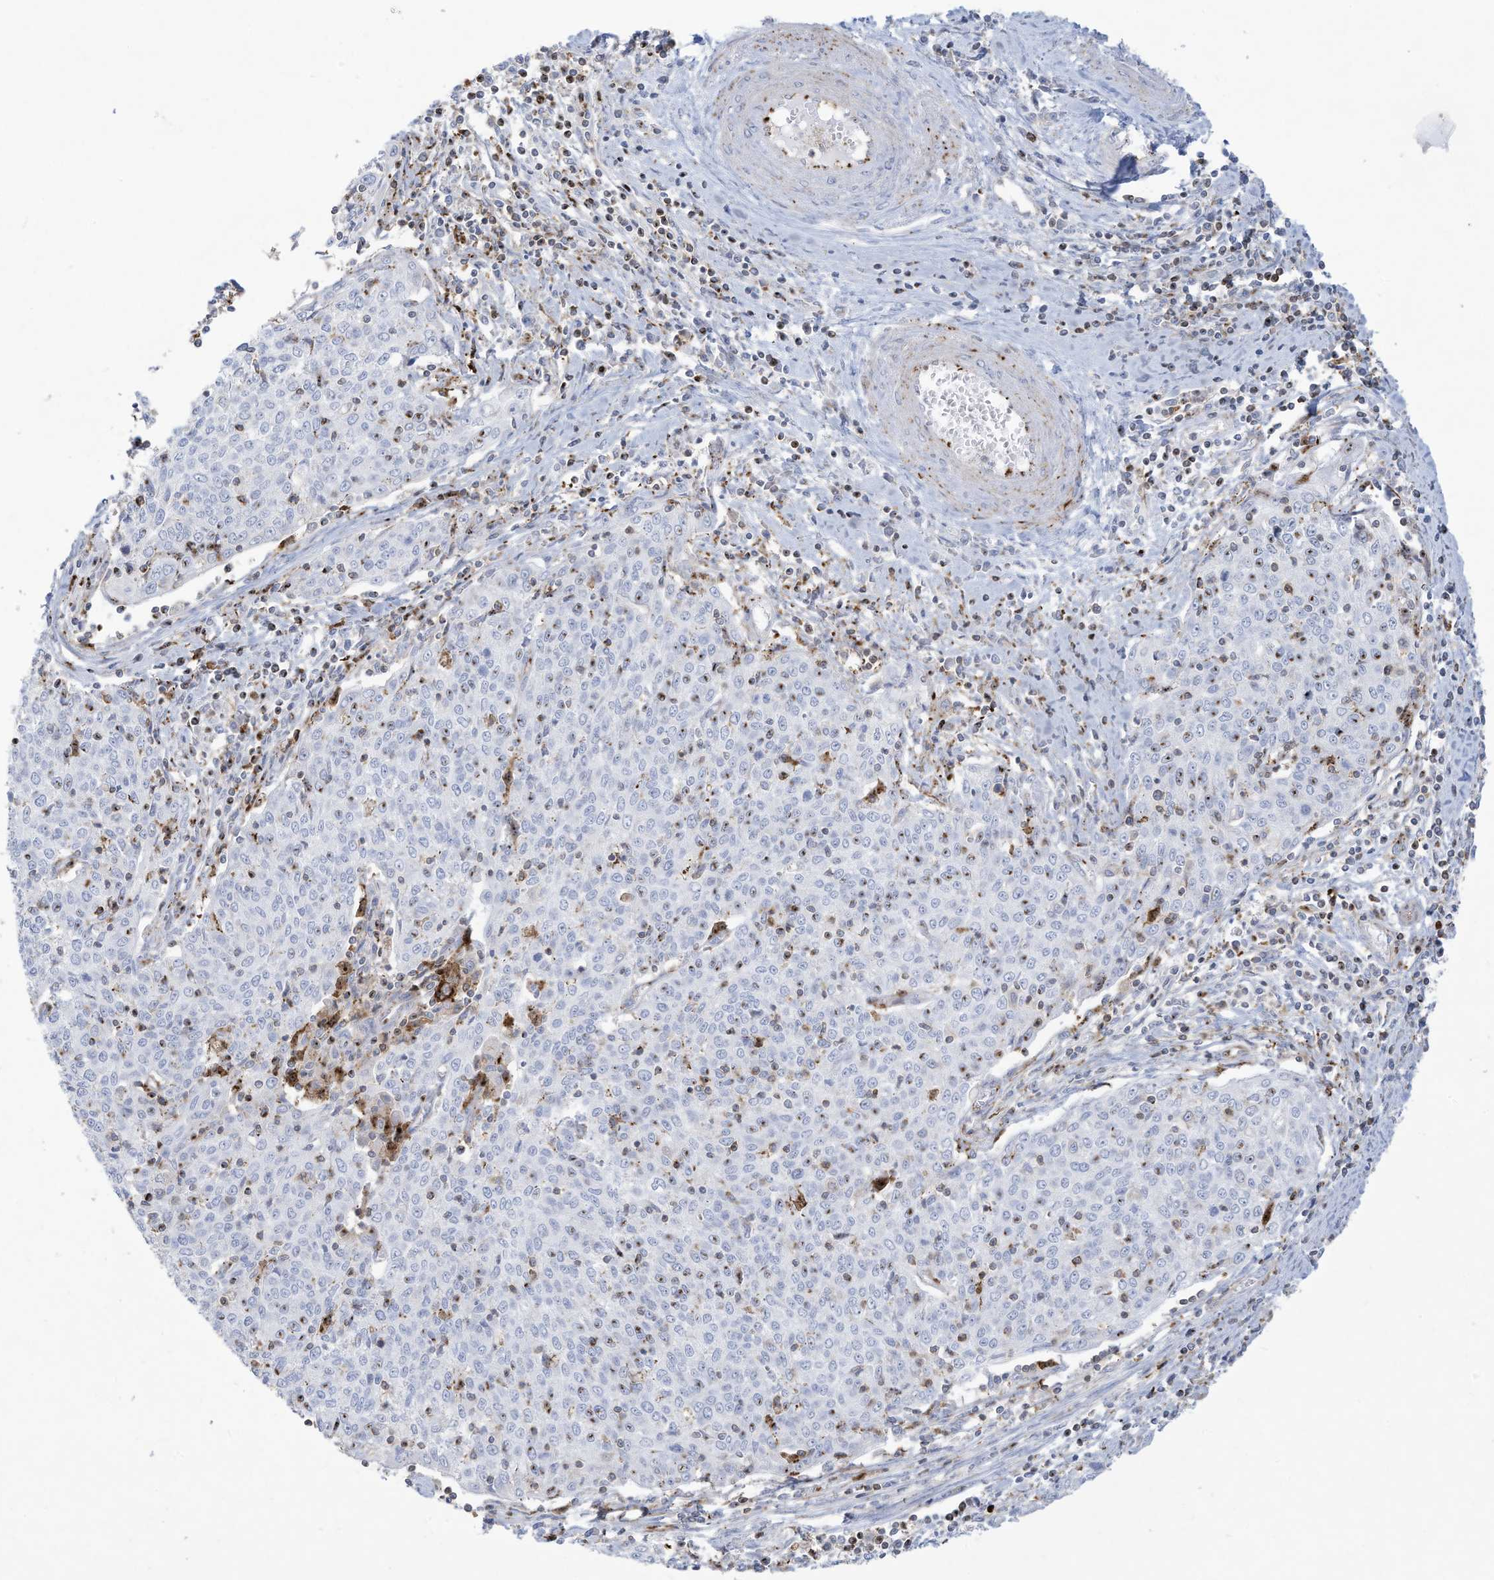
{"staining": {"intensity": "negative", "quantity": "none", "location": "none"}, "tissue": "cervical cancer", "cell_type": "Tumor cells", "image_type": "cancer", "snomed": [{"axis": "morphology", "description": "Squamous cell carcinoma, NOS"}, {"axis": "topography", "description": "Cervix"}], "caption": "Squamous cell carcinoma (cervical) stained for a protein using IHC exhibits no staining tumor cells.", "gene": "THNSL2", "patient": {"sex": "female", "age": 48}}